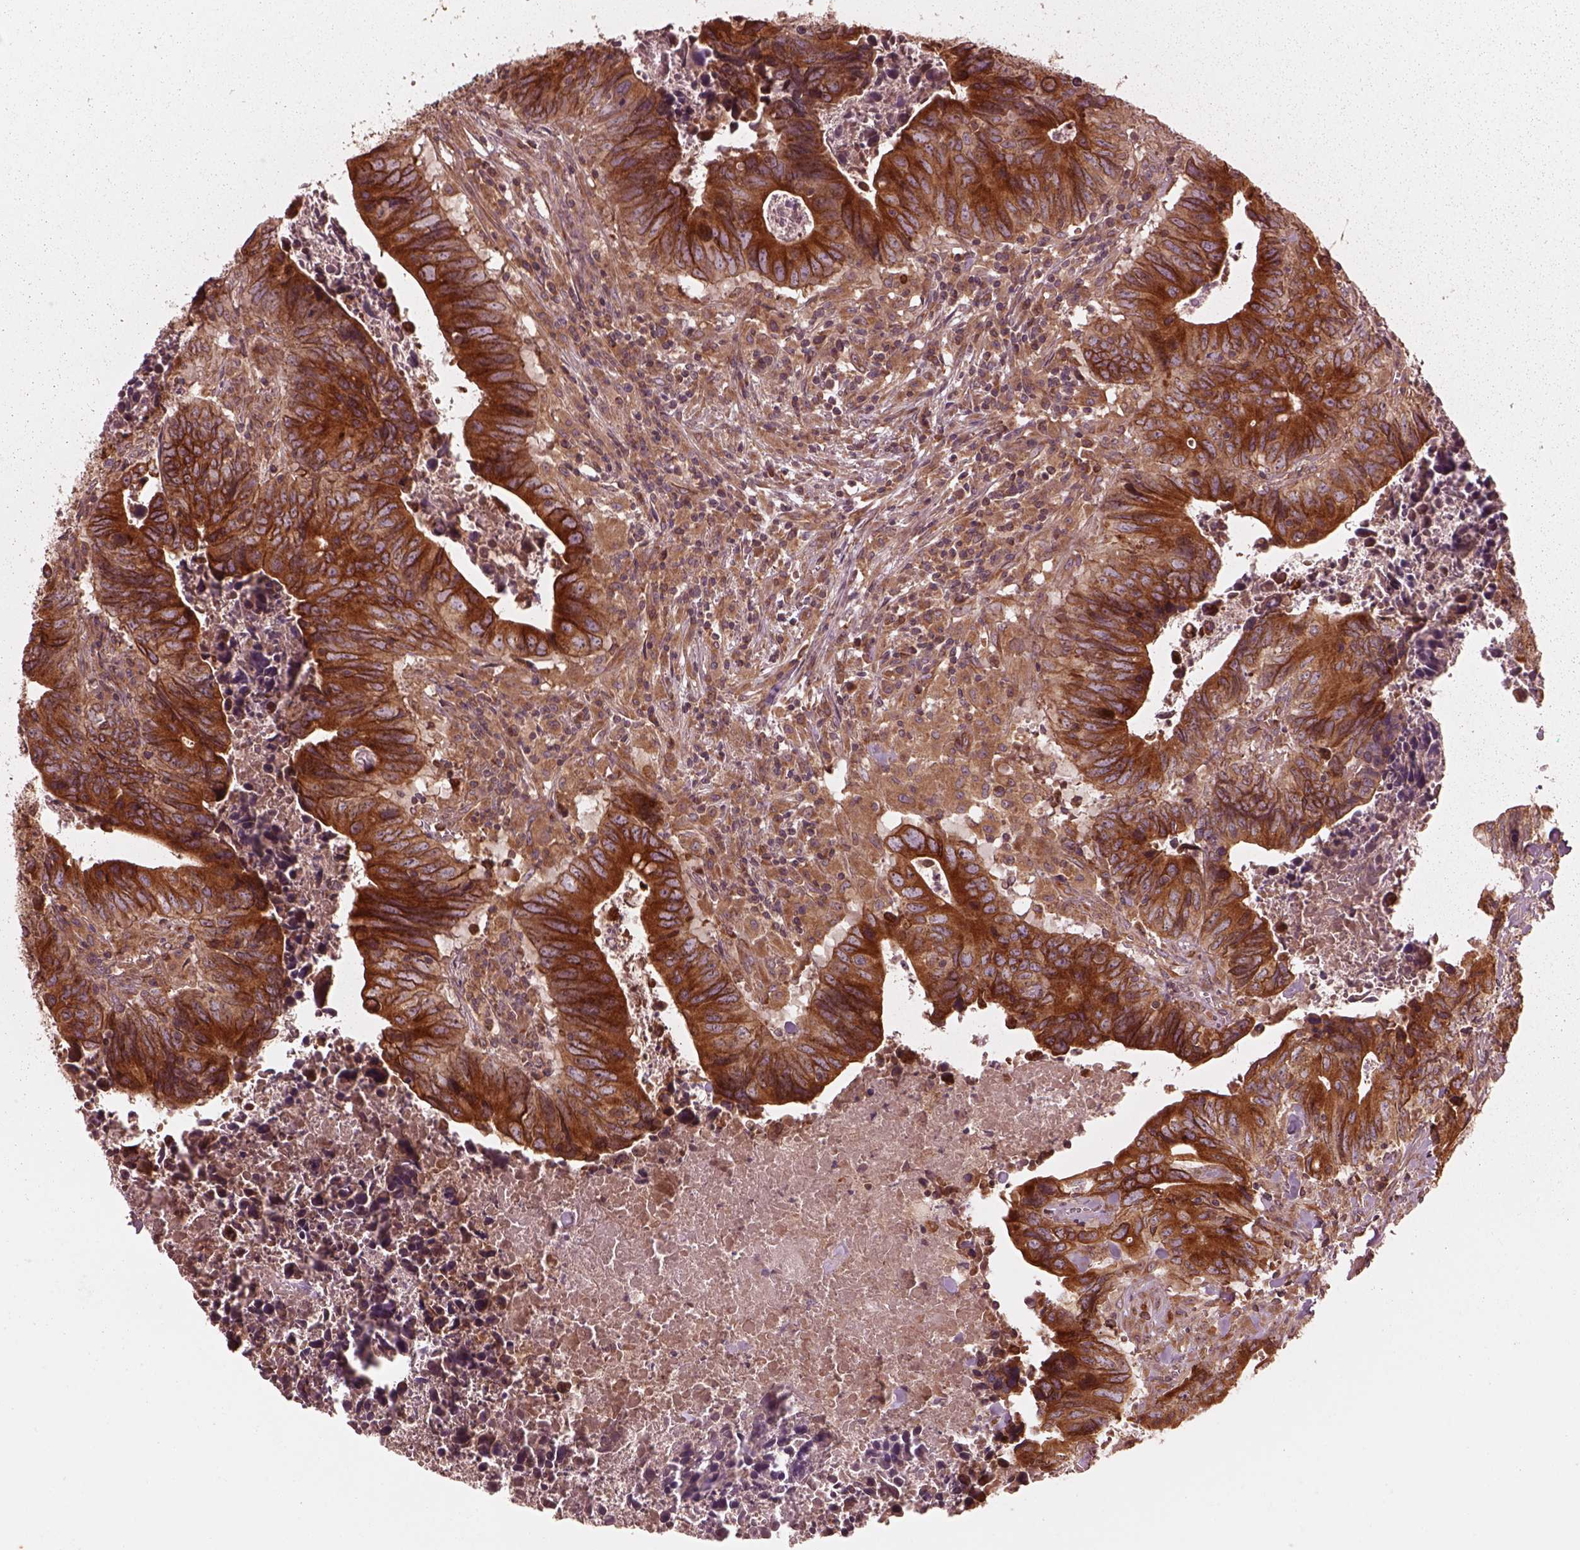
{"staining": {"intensity": "strong", "quantity": ">75%", "location": "cytoplasmic/membranous"}, "tissue": "colorectal cancer", "cell_type": "Tumor cells", "image_type": "cancer", "snomed": [{"axis": "morphology", "description": "Adenocarcinoma, NOS"}, {"axis": "topography", "description": "Colon"}], "caption": "DAB immunohistochemical staining of colorectal cancer demonstrates strong cytoplasmic/membranous protein positivity in approximately >75% of tumor cells.", "gene": "PIK3R2", "patient": {"sex": "female", "age": 82}}